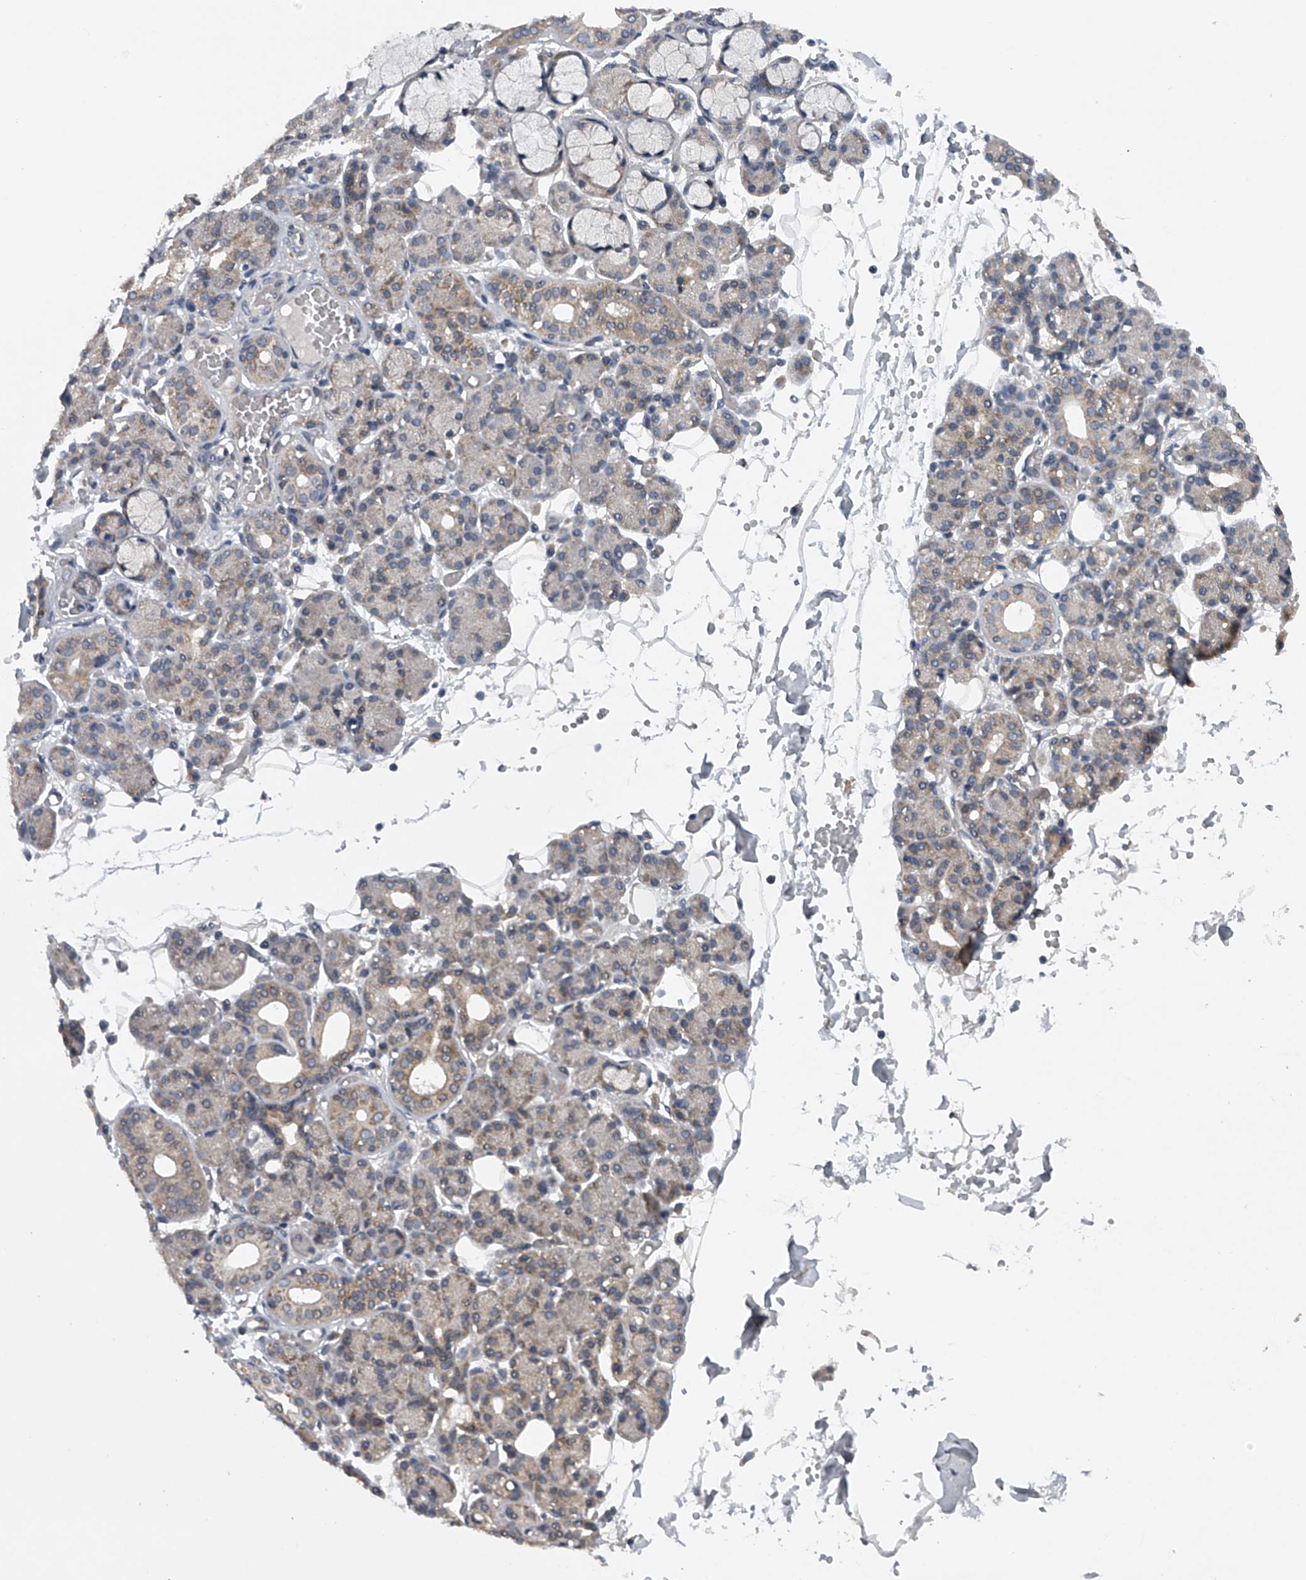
{"staining": {"intensity": "weak", "quantity": "25%-75%", "location": "cytoplasmic/membranous"}, "tissue": "salivary gland", "cell_type": "Glandular cells", "image_type": "normal", "snomed": [{"axis": "morphology", "description": "Normal tissue, NOS"}, {"axis": "topography", "description": "Salivary gland"}], "caption": "IHC (DAB (3,3'-diaminobenzidine)) staining of unremarkable salivary gland exhibits weak cytoplasmic/membranous protein positivity in approximately 25%-75% of glandular cells. (Brightfield microscopy of DAB IHC at high magnification).", "gene": "RNF5", "patient": {"sex": "male", "age": 63}}